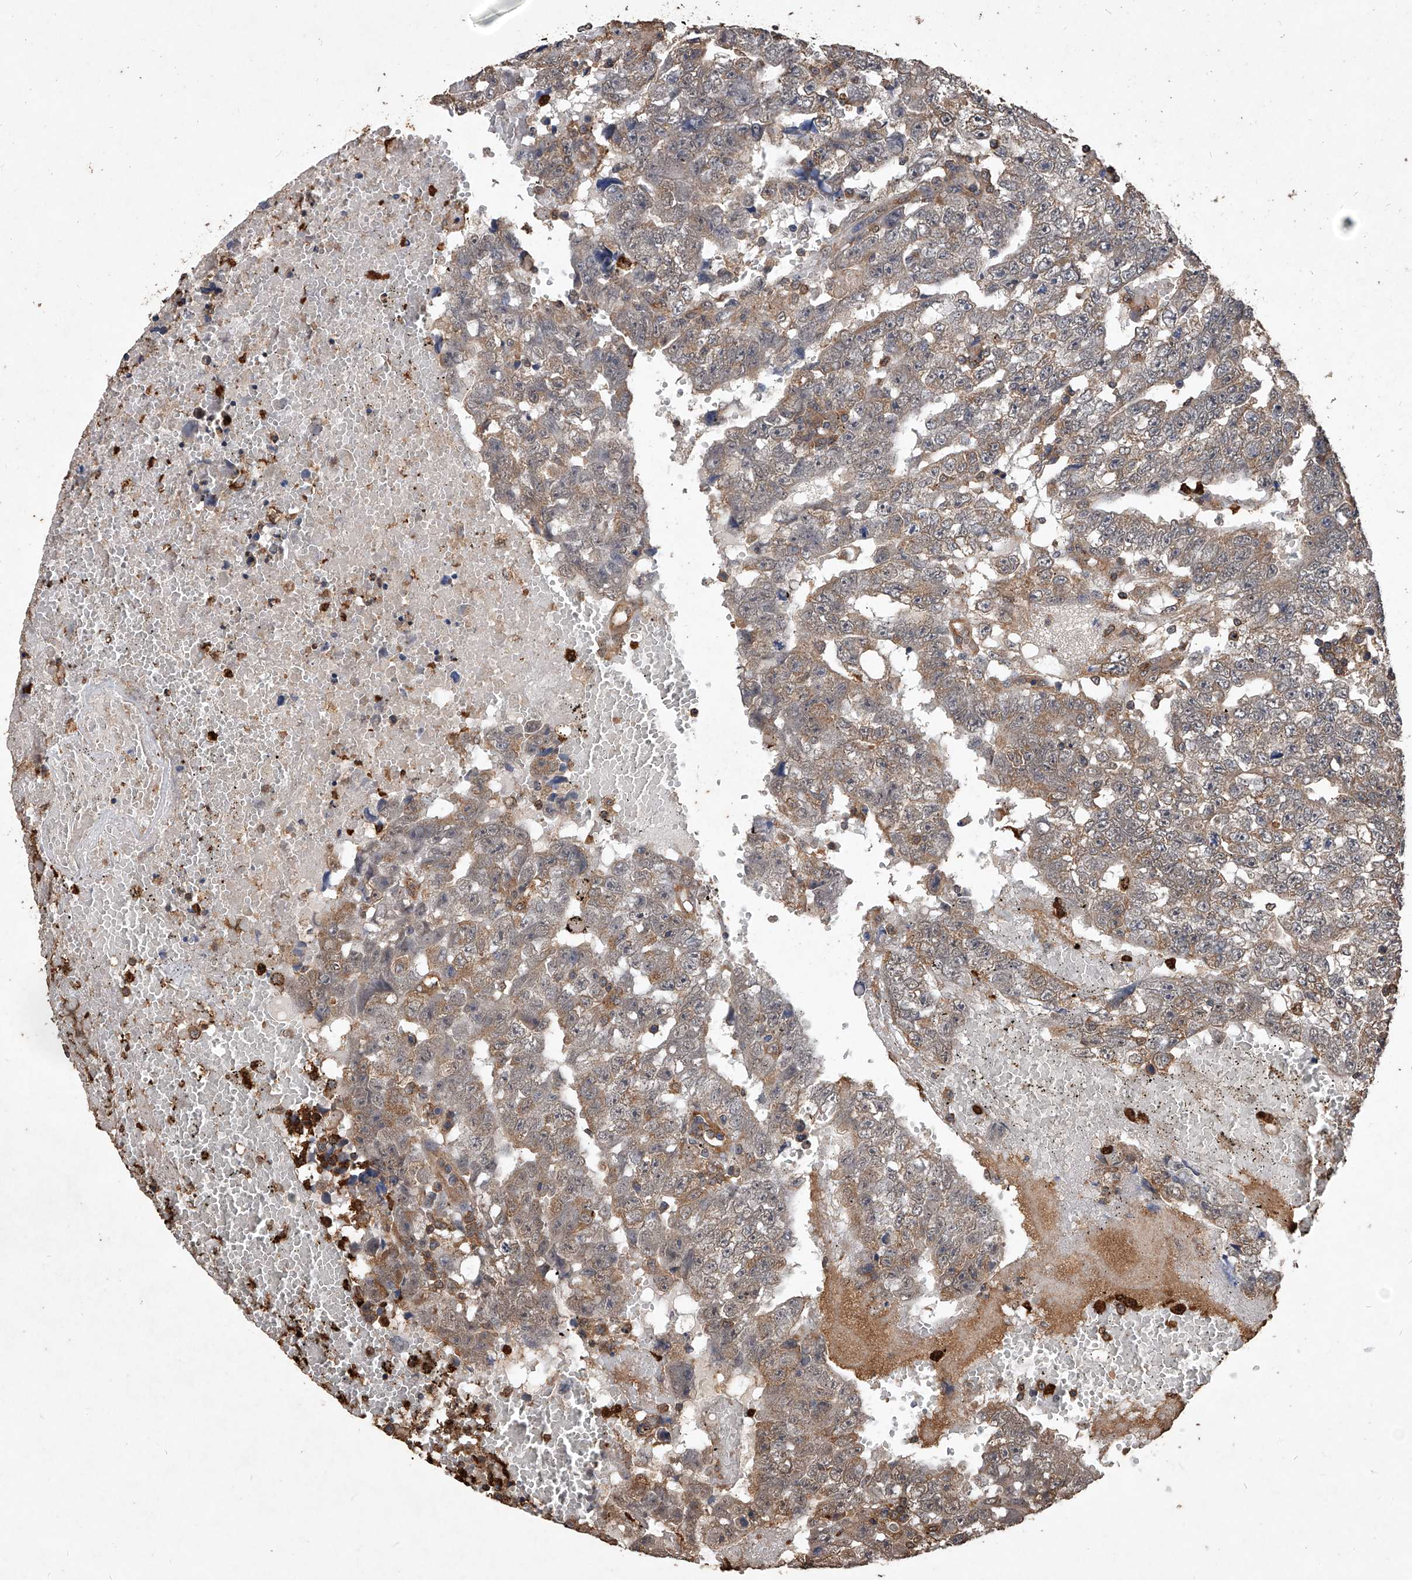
{"staining": {"intensity": "moderate", "quantity": "<25%", "location": "cytoplasmic/membranous"}, "tissue": "testis cancer", "cell_type": "Tumor cells", "image_type": "cancer", "snomed": [{"axis": "morphology", "description": "Carcinoma, Embryonal, NOS"}, {"axis": "topography", "description": "Testis"}], "caption": "Protein staining of embryonal carcinoma (testis) tissue shows moderate cytoplasmic/membranous staining in approximately <25% of tumor cells. The staining was performed using DAB (3,3'-diaminobenzidine), with brown indicating positive protein expression. Nuclei are stained blue with hematoxylin.", "gene": "UCP2", "patient": {"sex": "male", "age": 25}}